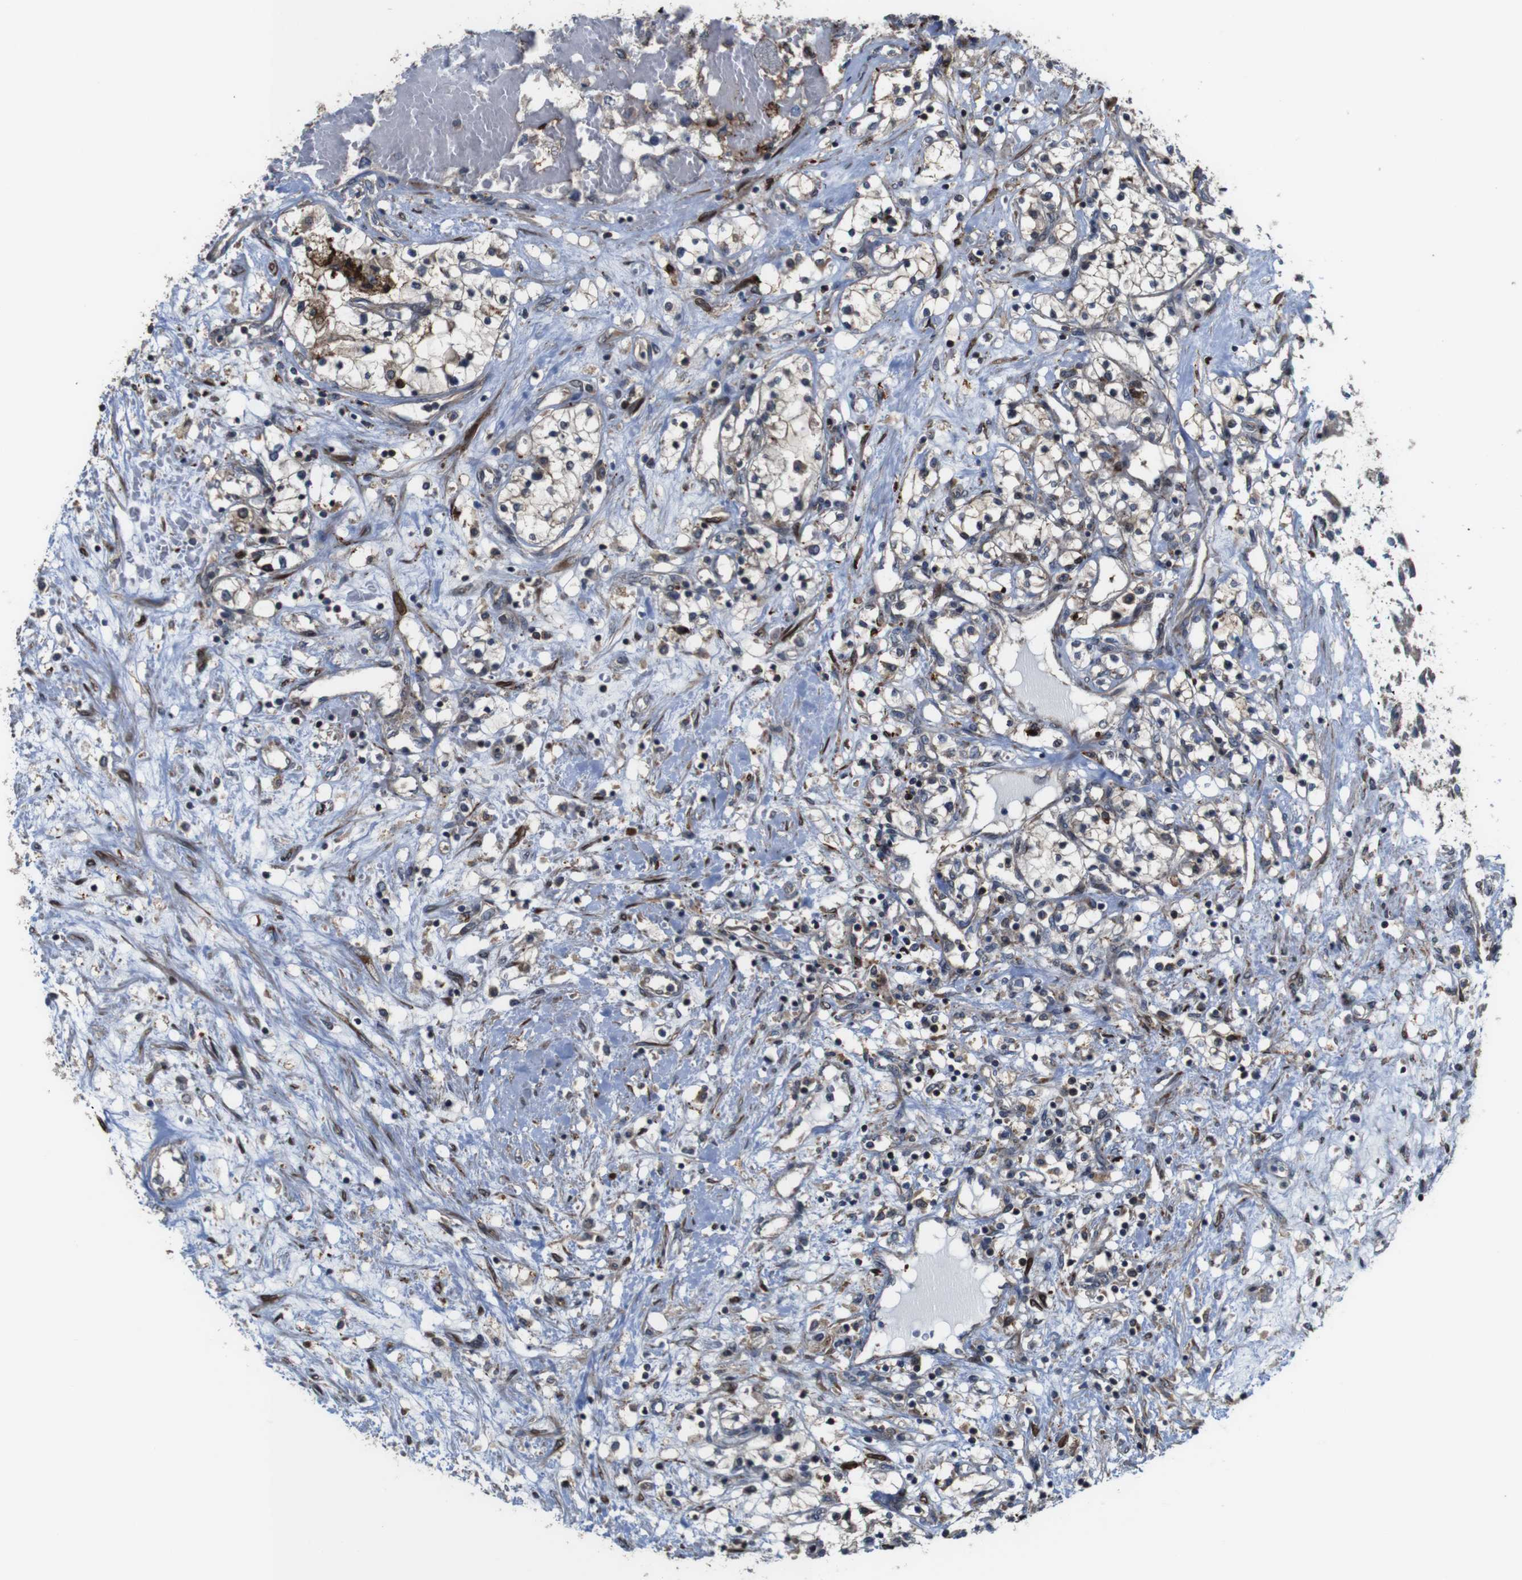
{"staining": {"intensity": "weak", "quantity": ">75%", "location": "cytoplasmic/membranous"}, "tissue": "renal cancer", "cell_type": "Tumor cells", "image_type": "cancer", "snomed": [{"axis": "morphology", "description": "Adenocarcinoma, NOS"}, {"axis": "topography", "description": "Kidney"}], "caption": "Renal cancer (adenocarcinoma) tissue displays weak cytoplasmic/membranous expression in approximately >75% of tumor cells, visualized by immunohistochemistry.", "gene": "PCOLCE2", "patient": {"sex": "male", "age": 68}}